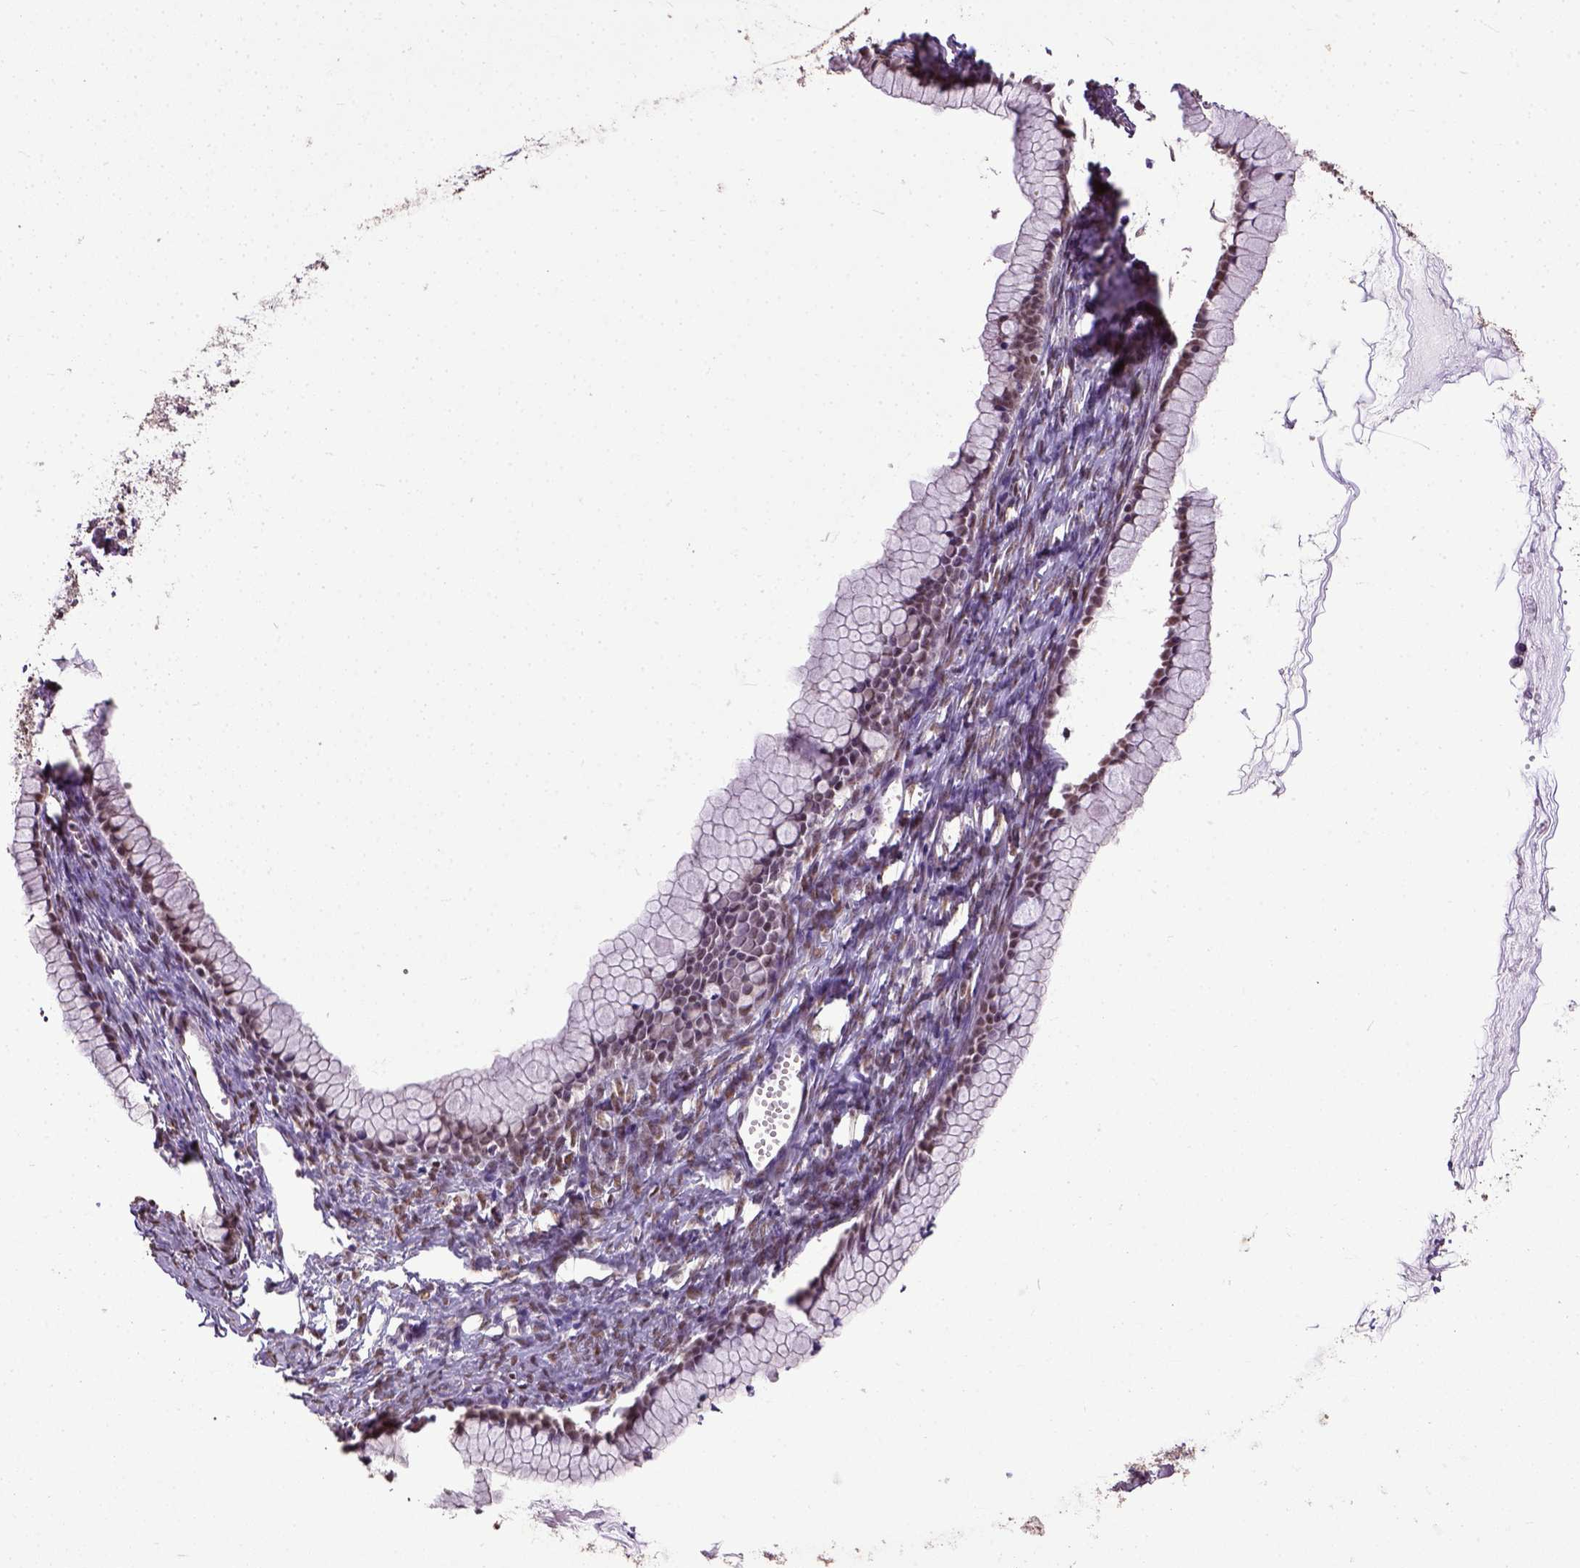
{"staining": {"intensity": "moderate", "quantity": ">75%", "location": "cytoplasmic/membranous,nuclear"}, "tissue": "ovarian cancer", "cell_type": "Tumor cells", "image_type": "cancer", "snomed": [{"axis": "morphology", "description": "Cystadenocarcinoma, mucinous, NOS"}, {"axis": "topography", "description": "Ovary"}], "caption": "Ovarian cancer (mucinous cystadenocarcinoma) stained with DAB (3,3'-diaminobenzidine) immunohistochemistry (IHC) reveals medium levels of moderate cytoplasmic/membranous and nuclear staining in approximately >75% of tumor cells.", "gene": "UBA3", "patient": {"sex": "female", "age": 41}}